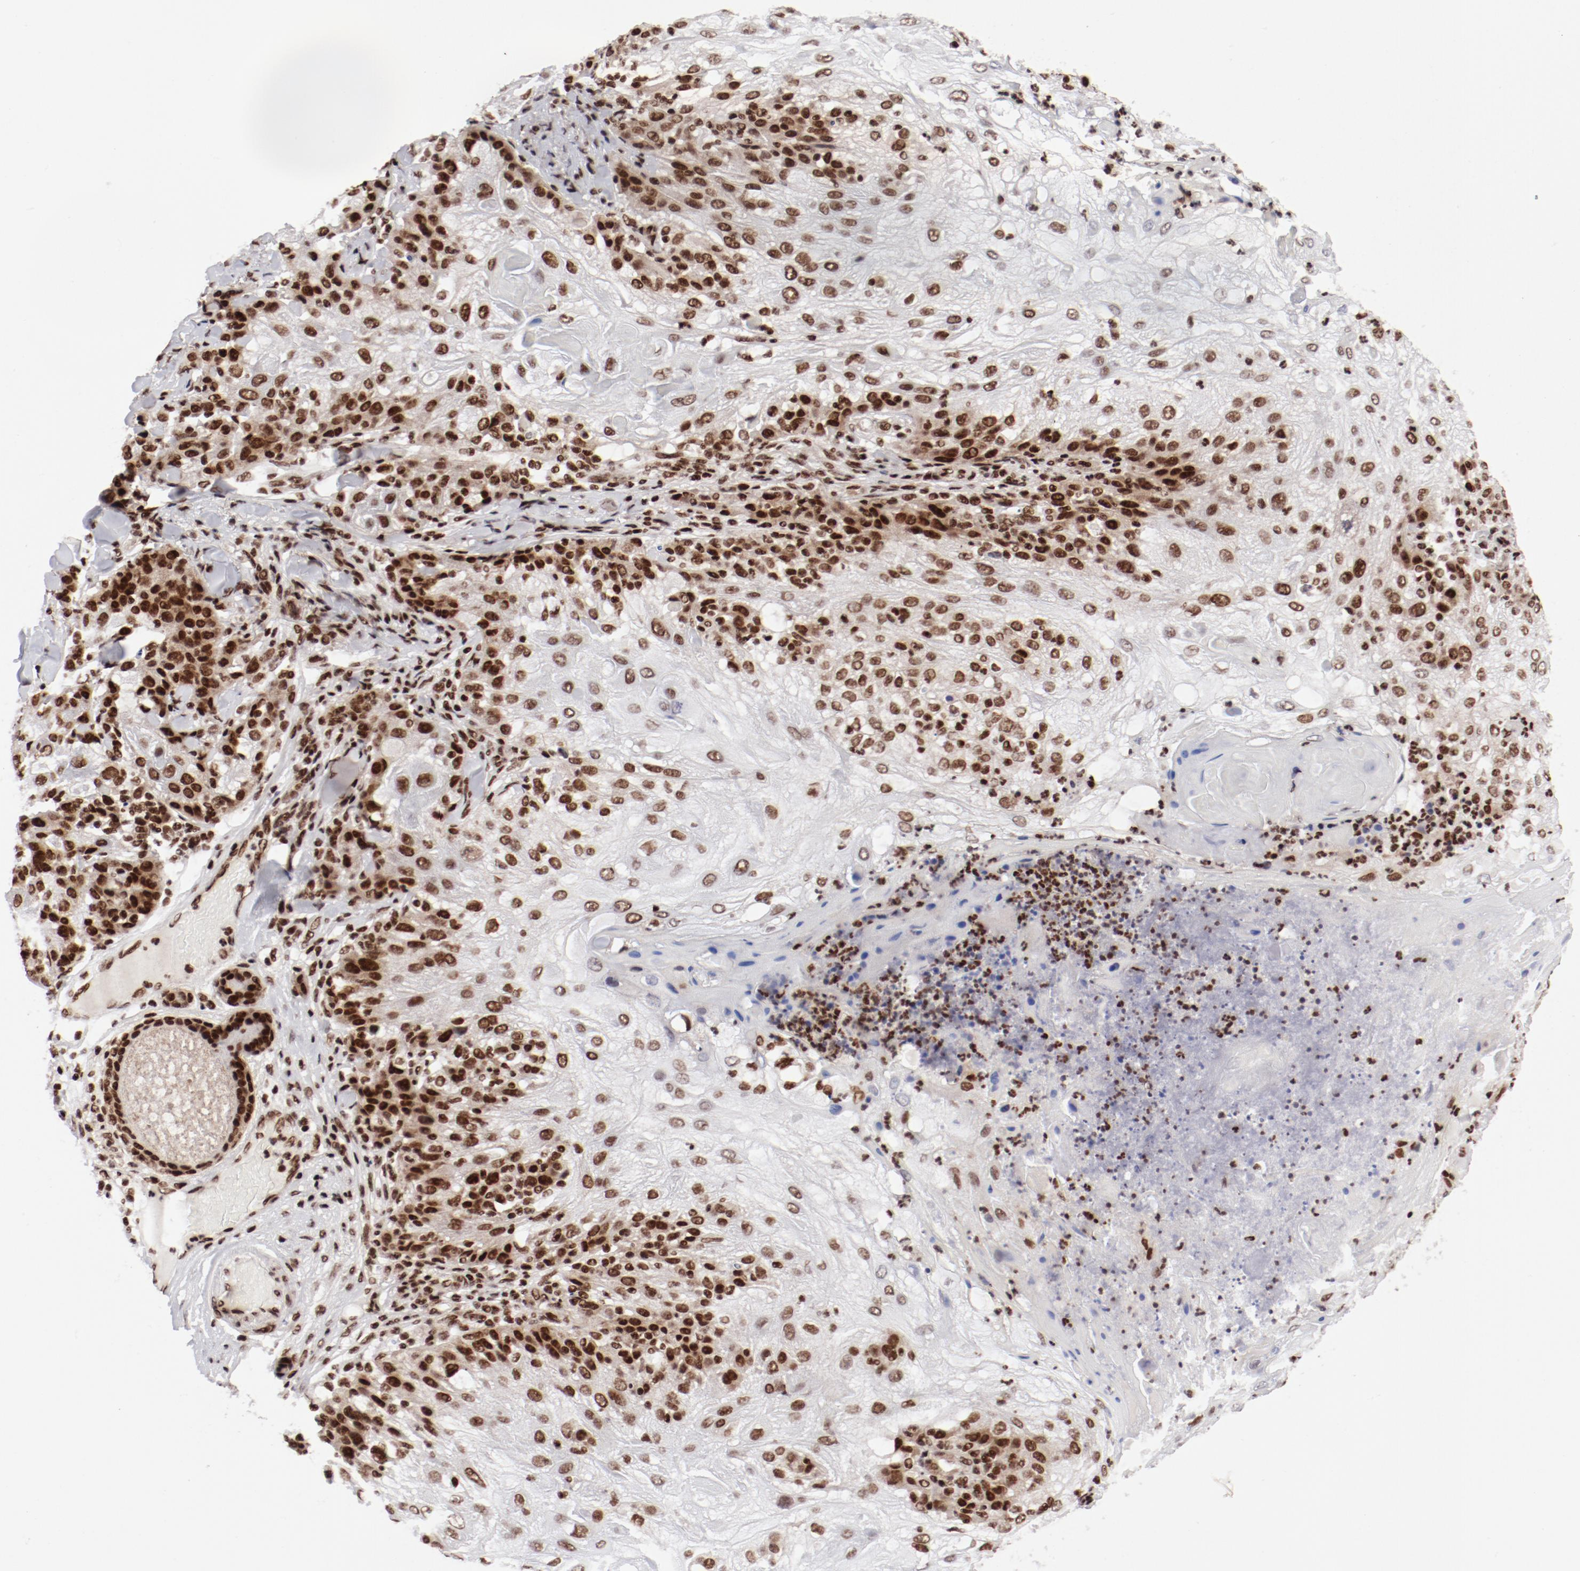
{"staining": {"intensity": "strong", "quantity": ">75%", "location": "nuclear"}, "tissue": "skin cancer", "cell_type": "Tumor cells", "image_type": "cancer", "snomed": [{"axis": "morphology", "description": "Normal tissue, NOS"}, {"axis": "morphology", "description": "Squamous cell carcinoma, NOS"}, {"axis": "topography", "description": "Skin"}], "caption": "Brown immunohistochemical staining in skin cancer (squamous cell carcinoma) shows strong nuclear expression in about >75% of tumor cells. (Brightfield microscopy of DAB IHC at high magnification).", "gene": "NFYB", "patient": {"sex": "female", "age": 83}}